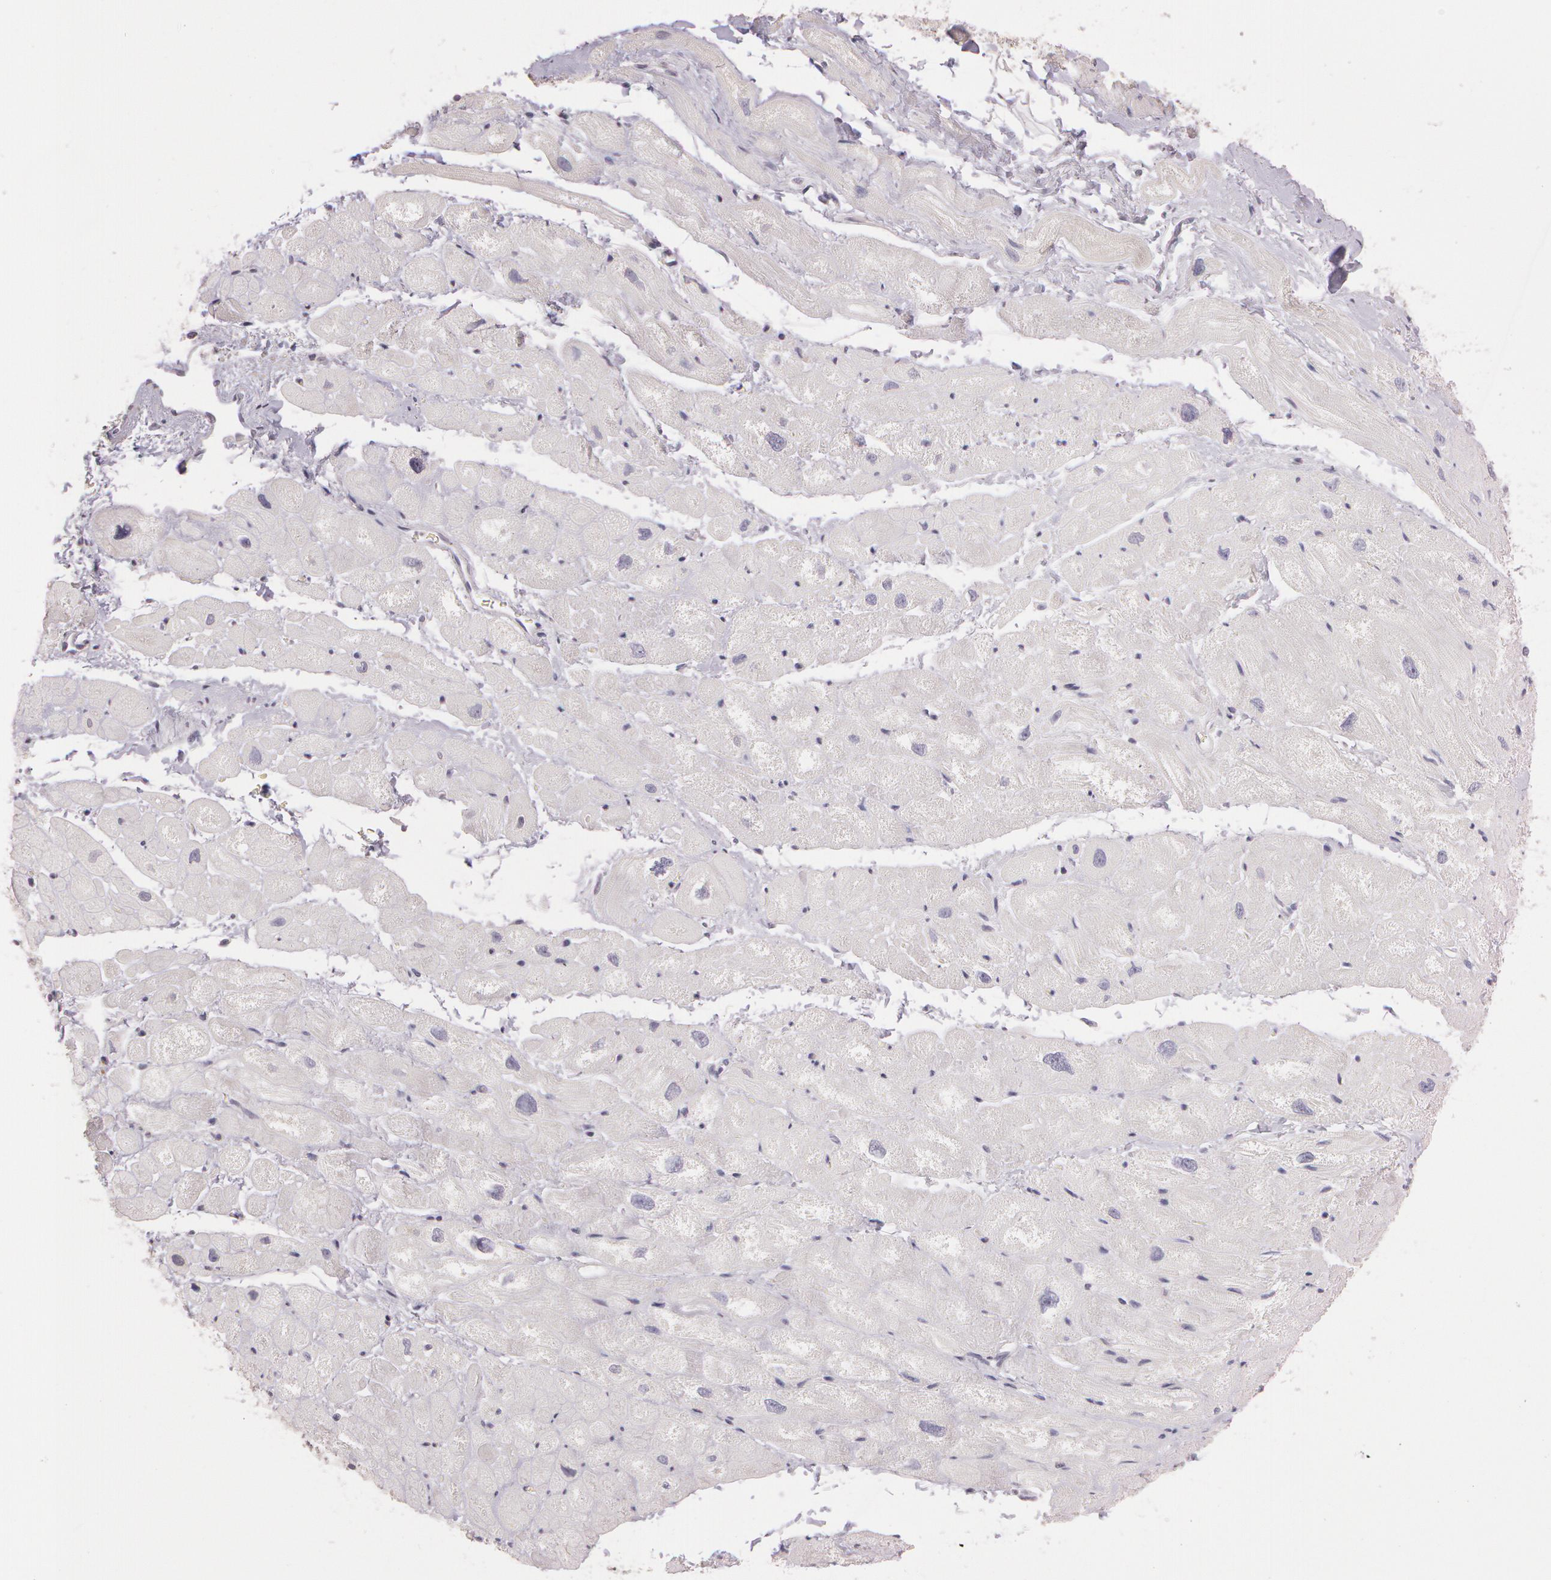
{"staining": {"intensity": "negative", "quantity": "none", "location": "none"}, "tissue": "heart muscle", "cell_type": "Cardiomyocytes", "image_type": "normal", "snomed": [{"axis": "morphology", "description": "Normal tissue, NOS"}, {"axis": "topography", "description": "Heart"}], "caption": "Protein analysis of unremarkable heart muscle demonstrates no significant expression in cardiomyocytes. The staining is performed using DAB brown chromogen with nuclei counter-stained in using hematoxylin.", "gene": "G2E3", "patient": {"sex": "male", "age": 49}}